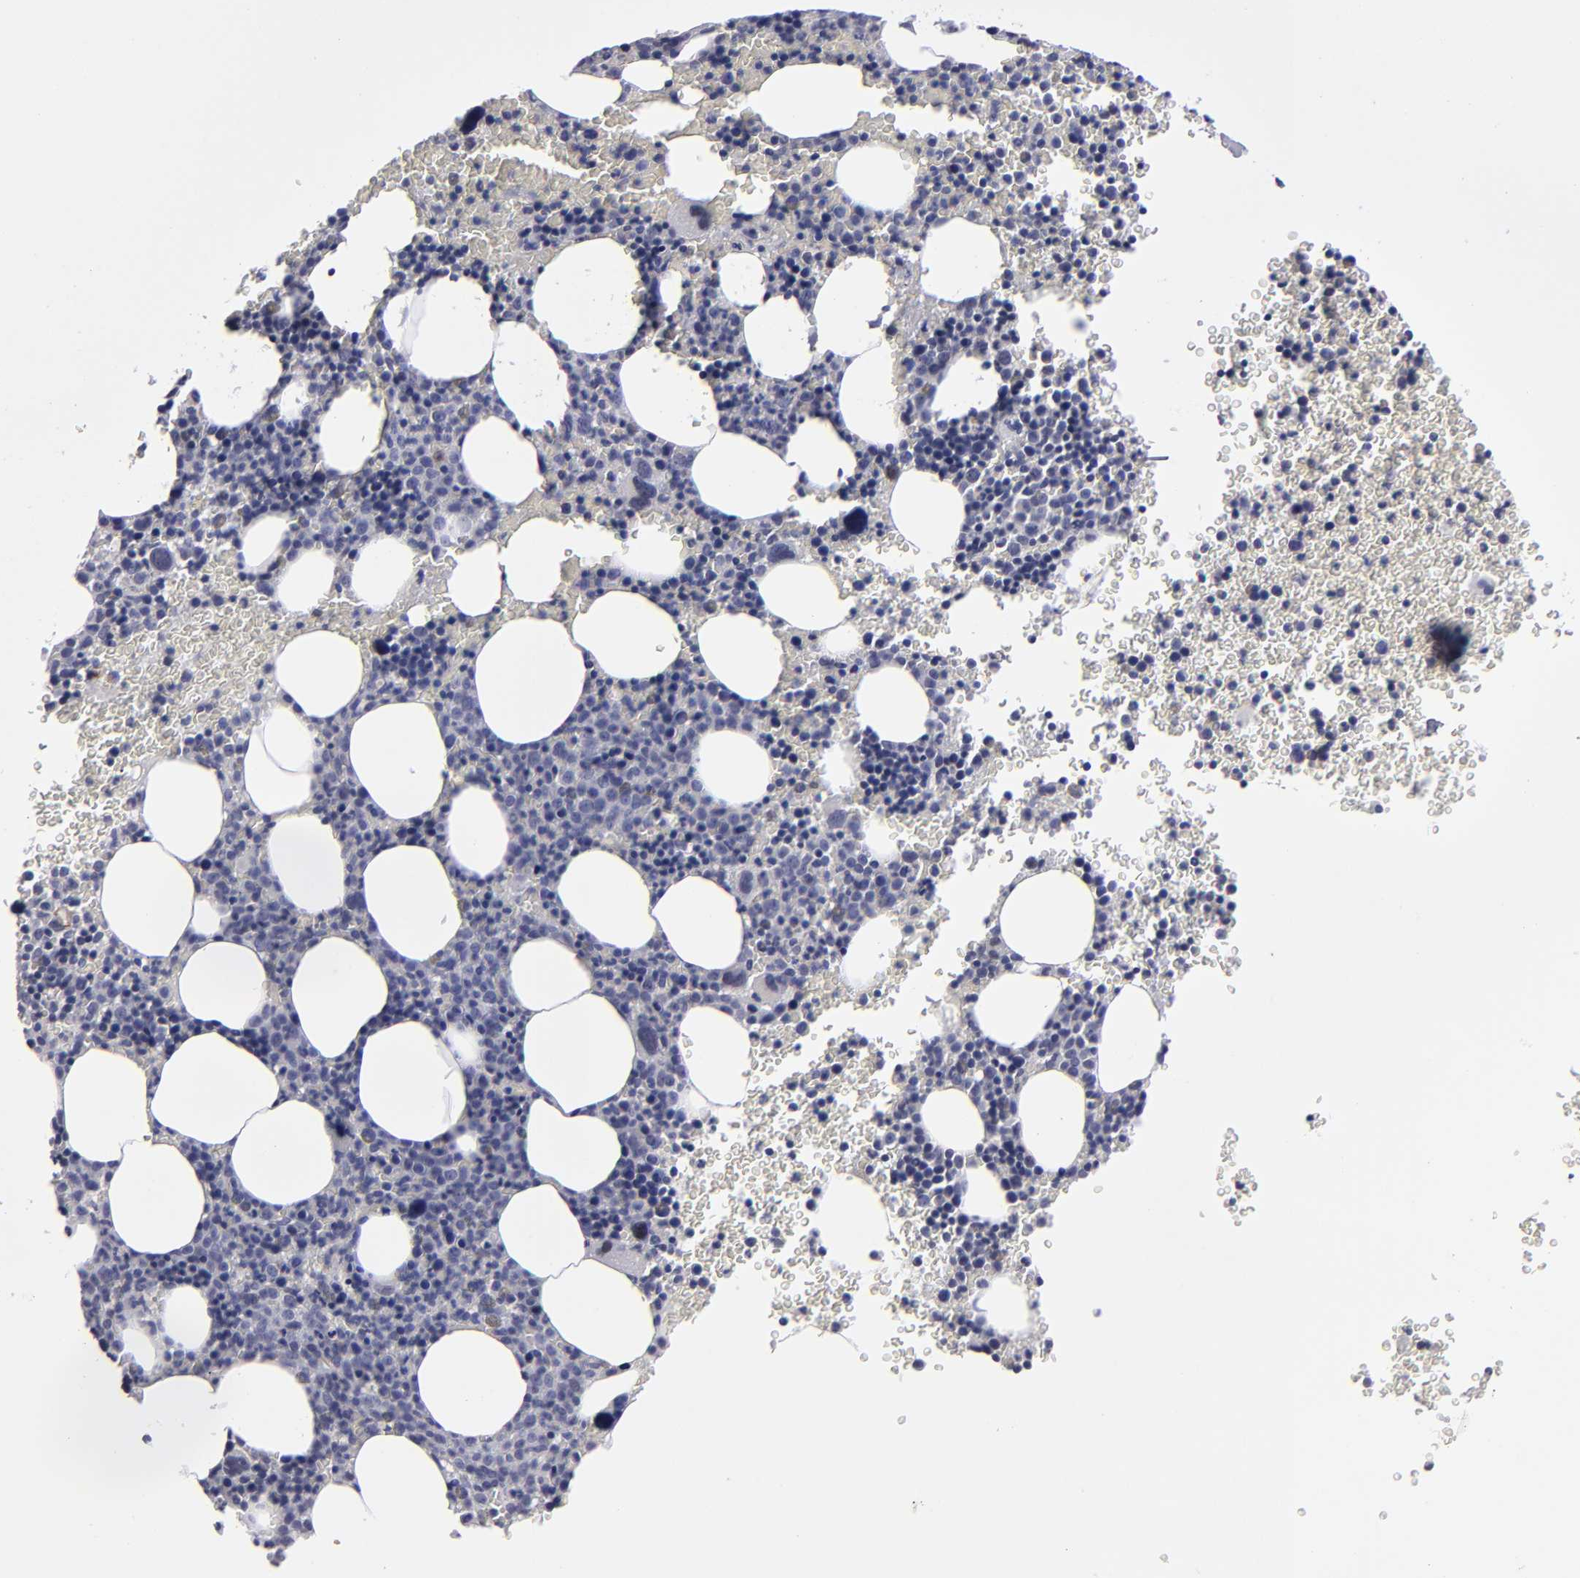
{"staining": {"intensity": "negative", "quantity": "none", "location": "none"}, "tissue": "bone marrow", "cell_type": "Hematopoietic cells", "image_type": "normal", "snomed": [{"axis": "morphology", "description": "Normal tissue, NOS"}, {"axis": "topography", "description": "Bone marrow"}], "caption": "DAB (3,3'-diaminobenzidine) immunohistochemical staining of unremarkable human bone marrow shows no significant positivity in hematopoietic cells. (DAB IHC, high magnification).", "gene": "ZNF175", "patient": {"sex": "male", "age": 68}}